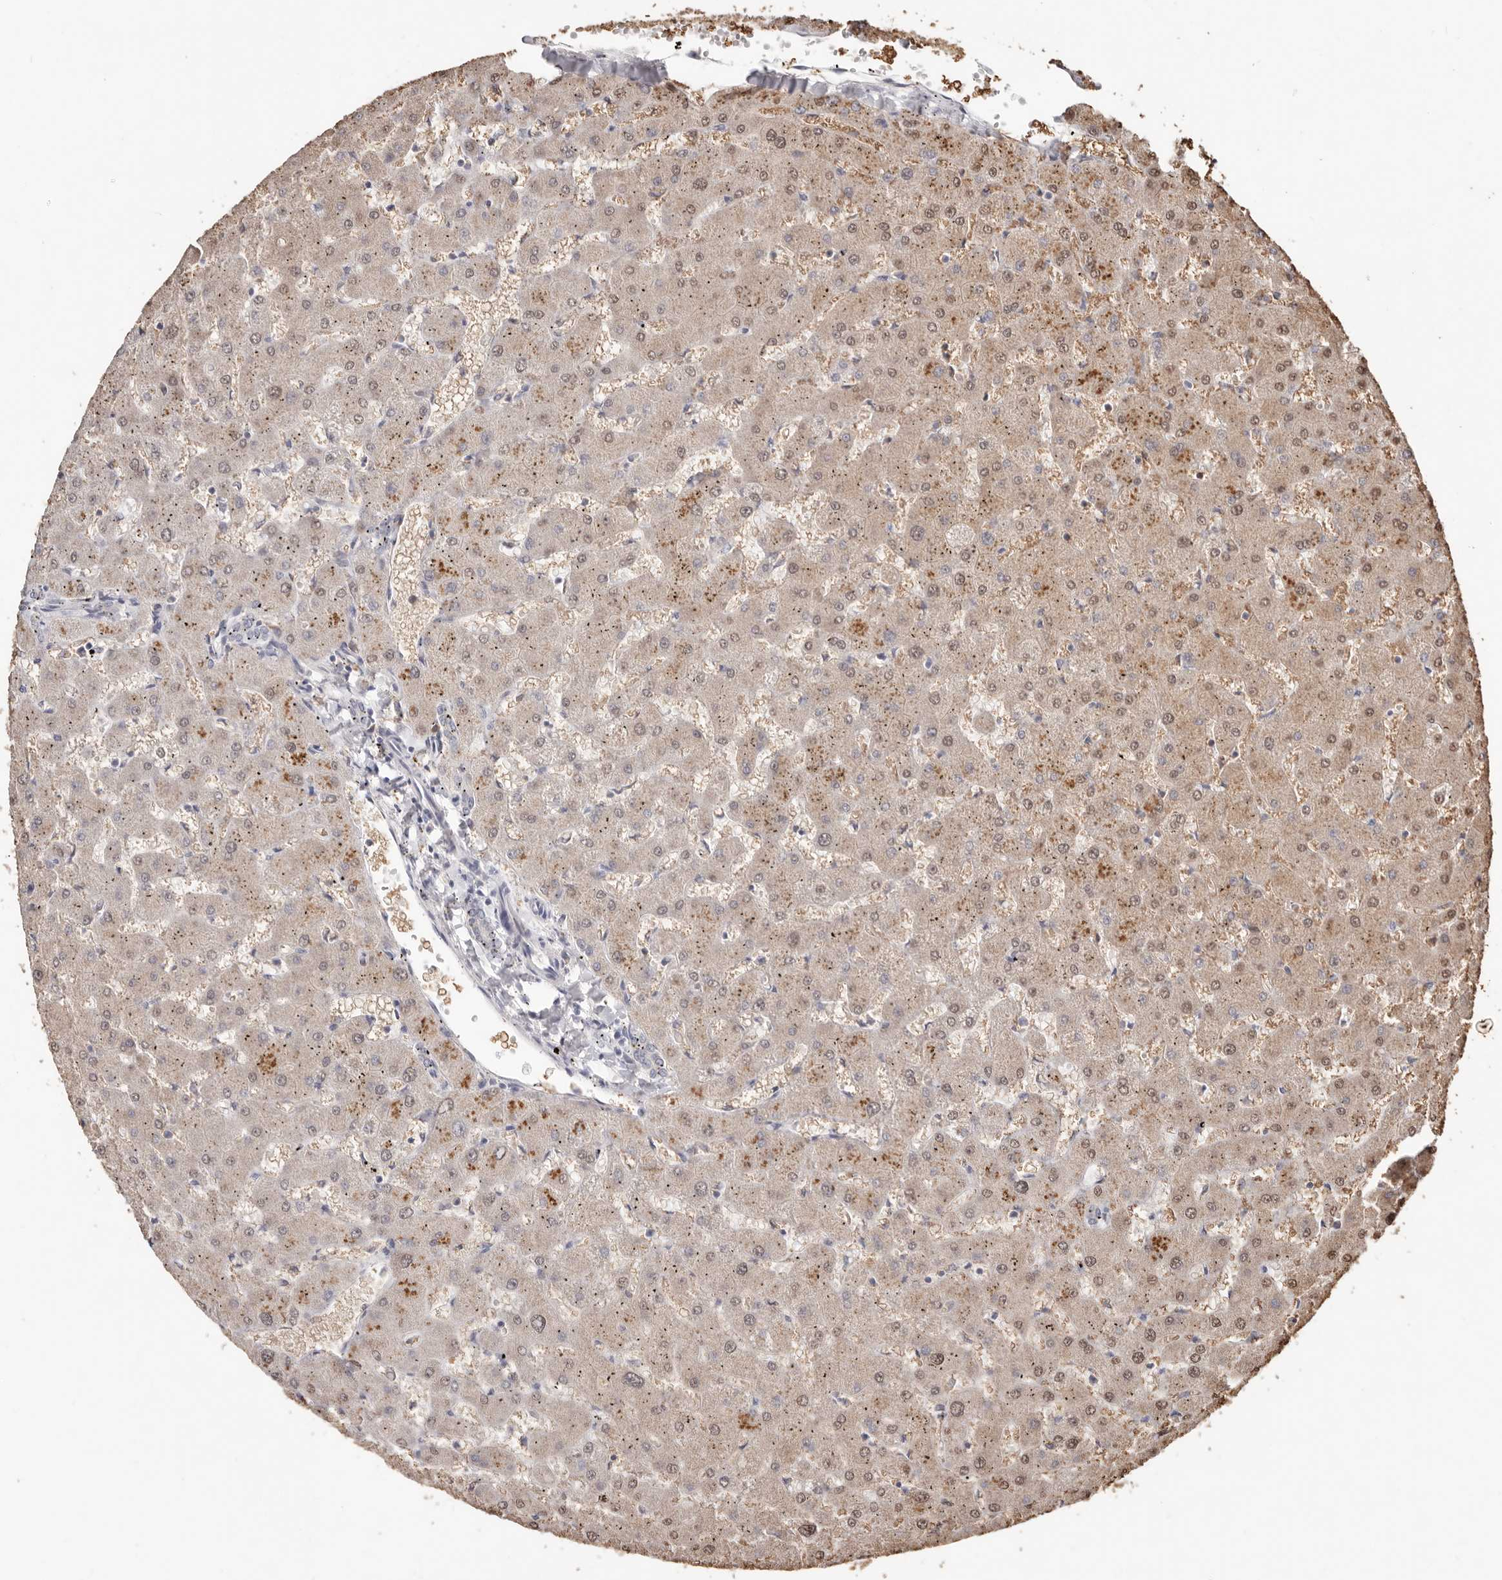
{"staining": {"intensity": "negative", "quantity": "none", "location": "none"}, "tissue": "liver", "cell_type": "Cholangiocytes", "image_type": "normal", "snomed": [{"axis": "morphology", "description": "Normal tissue, NOS"}, {"axis": "topography", "description": "Liver"}], "caption": "High power microscopy photomicrograph of an immunohistochemistry micrograph of unremarkable liver, revealing no significant positivity in cholangiocytes. (IHC, brightfield microscopy, high magnification).", "gene": "WDR77", "patient": {"sex": "female", "age": 63}}